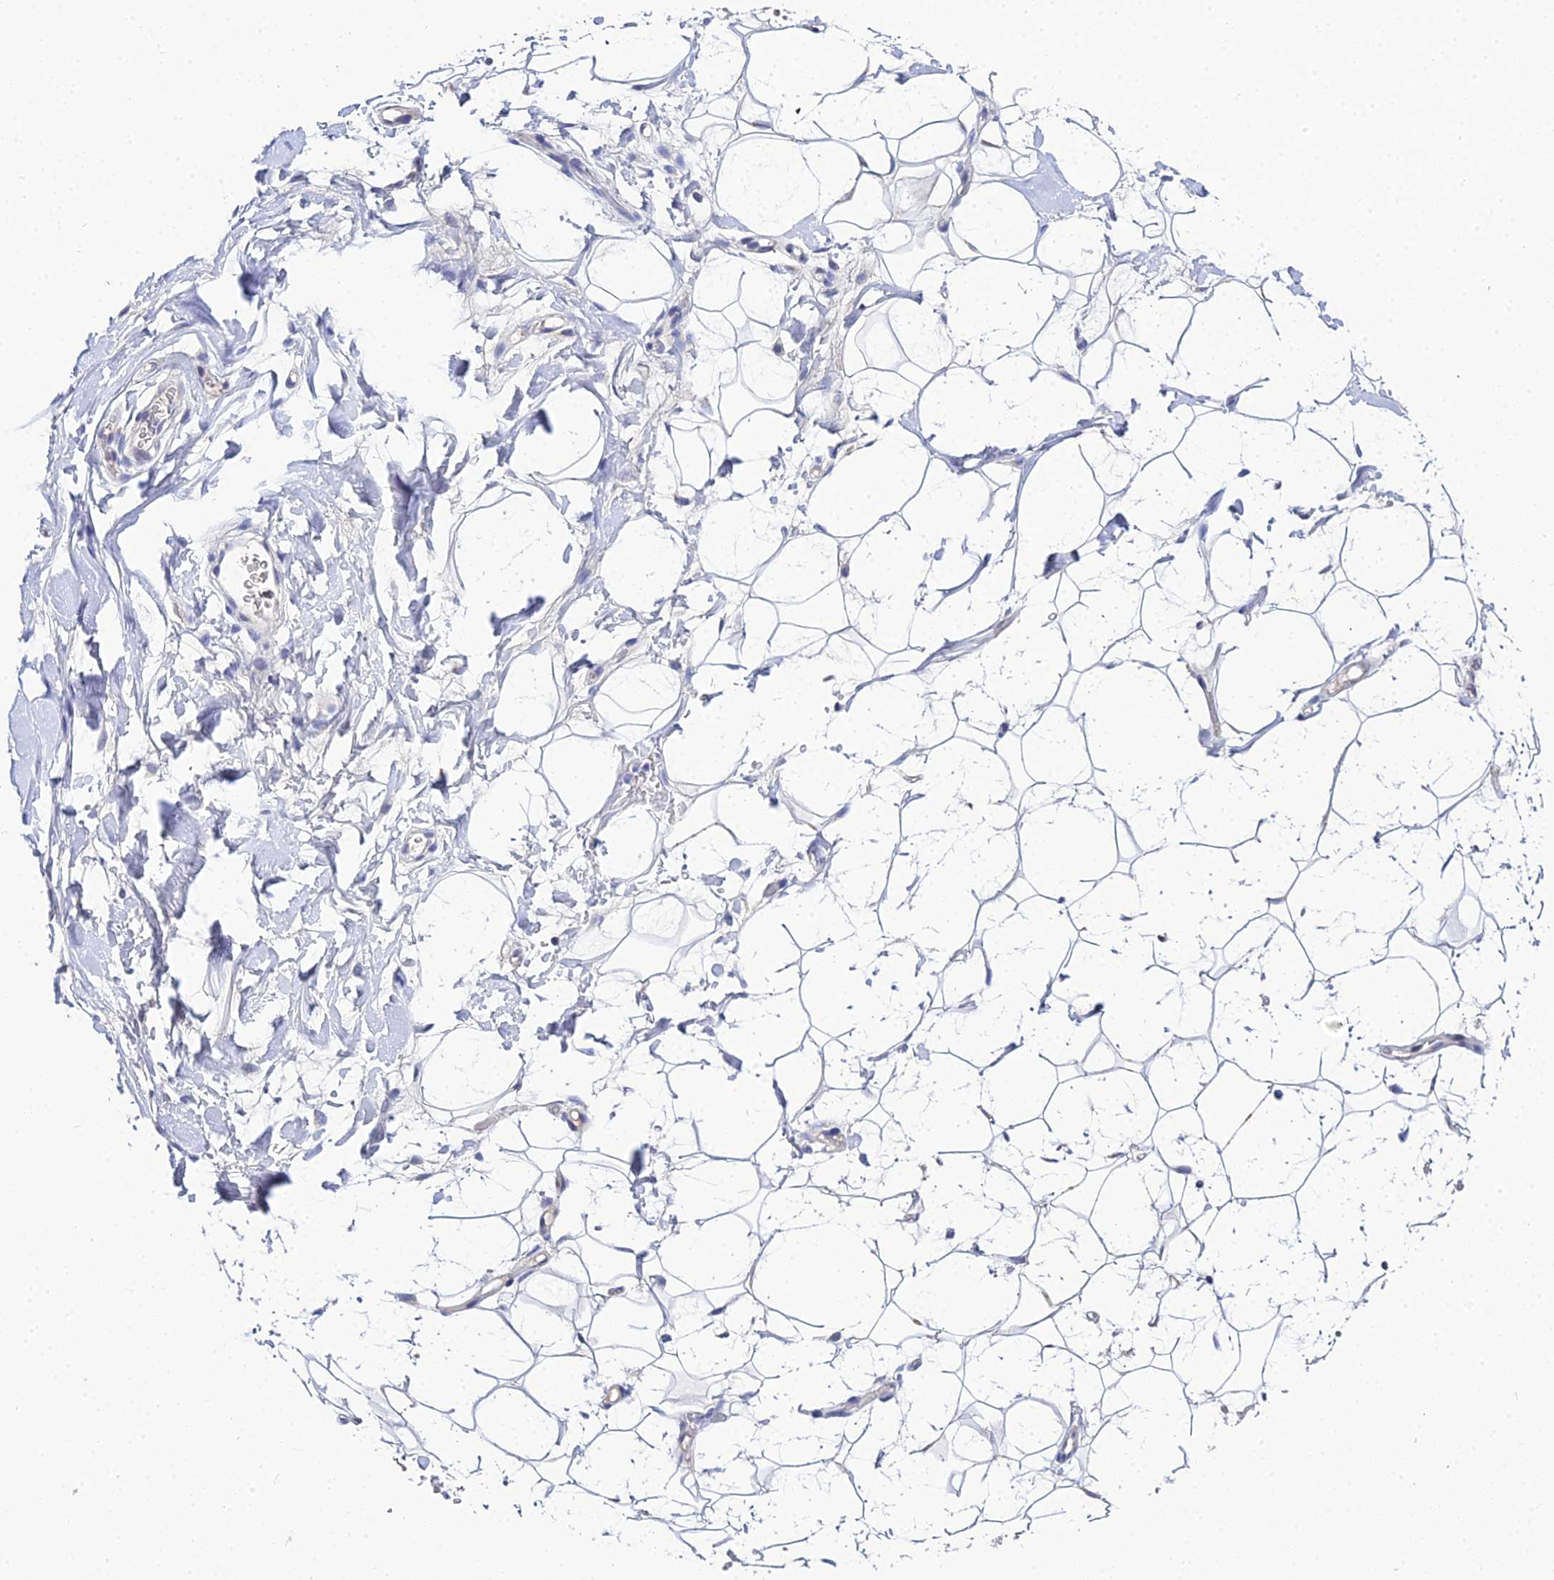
{"staining": {"intensity": "negative", "quantity": "none", "location": "none"}, "tissue": "adipose tissue", "cell_type": "Adipocytes", "image_type": "normal", "snomed": [{"axis": "morphology", "description": "Normal tissue, NOS"}, {"axis": "topography", "description": "Breast"}], "caption": "DAB immunohistochemical staining of benign adipose tissue shows no significant staining in adipocytes. (DAB (3,3'-diaminobenzidine) immunohistochemistry (IHC) with hematoxylin counter stain).", "gene": "ZXDA", "patient": {"sex": "female", "age": 26}}